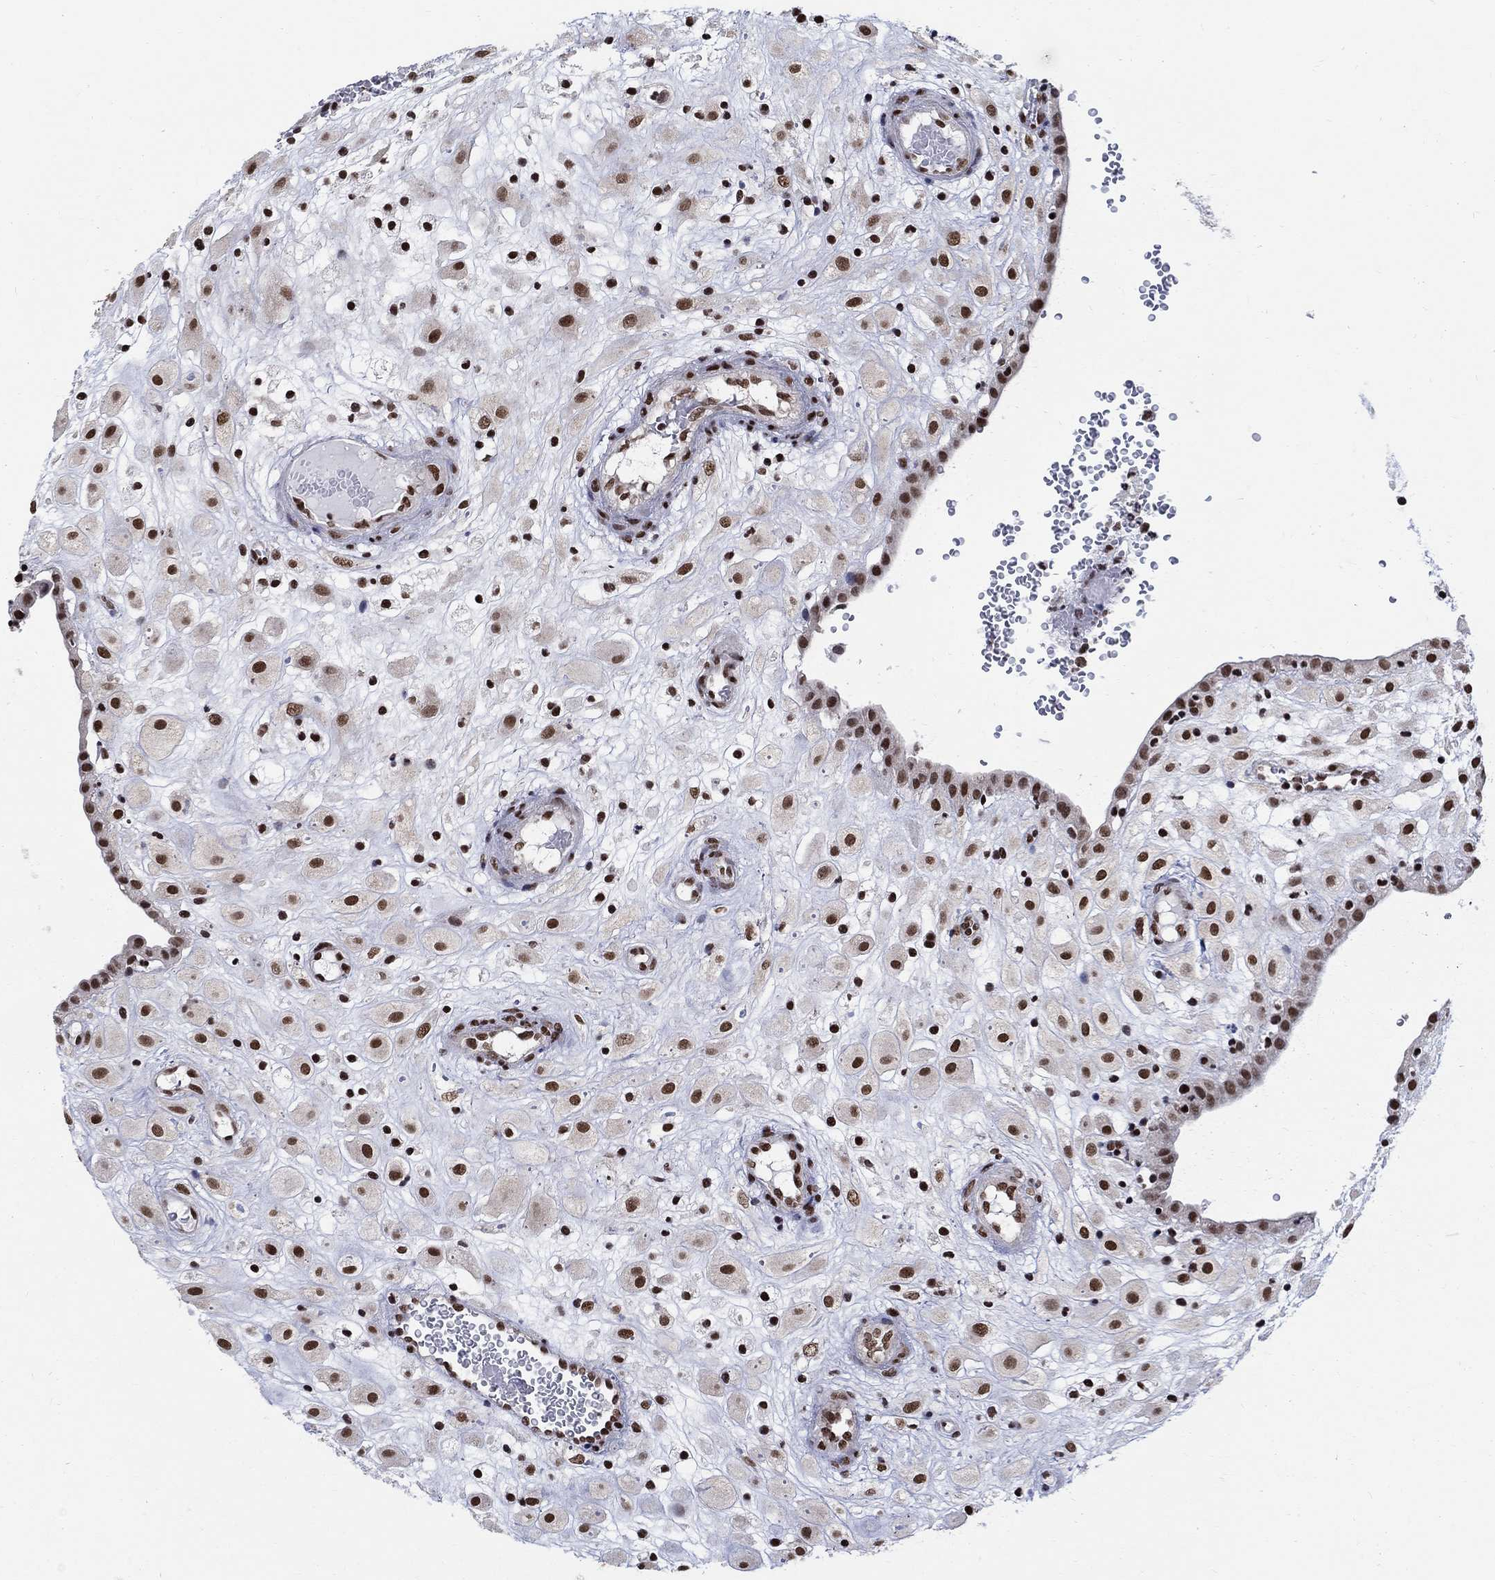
{"staining": {"intensity": "strong", "quantity": "25%-75%", "location": "nuclear"}, "tissue": "placenta", "cell_type": "Decidual cells", "image_type": "normal", "snomed": [{"axis": "morphology", "description": "Normal tissue, NOS"}, {"axis": "topography", "description": "Placenta"}], "caption": "Placenta stained with immunohistochemistry (IHC) reveals strong nuclear staining in approximately 25%-75% of decidual cells. (DAB (3,3'-diaminobenzidine) IHC with brightfield microscopy, high magnification).", "gene": "FBXO16", "patient": {"sex": "female", "age": 24}}